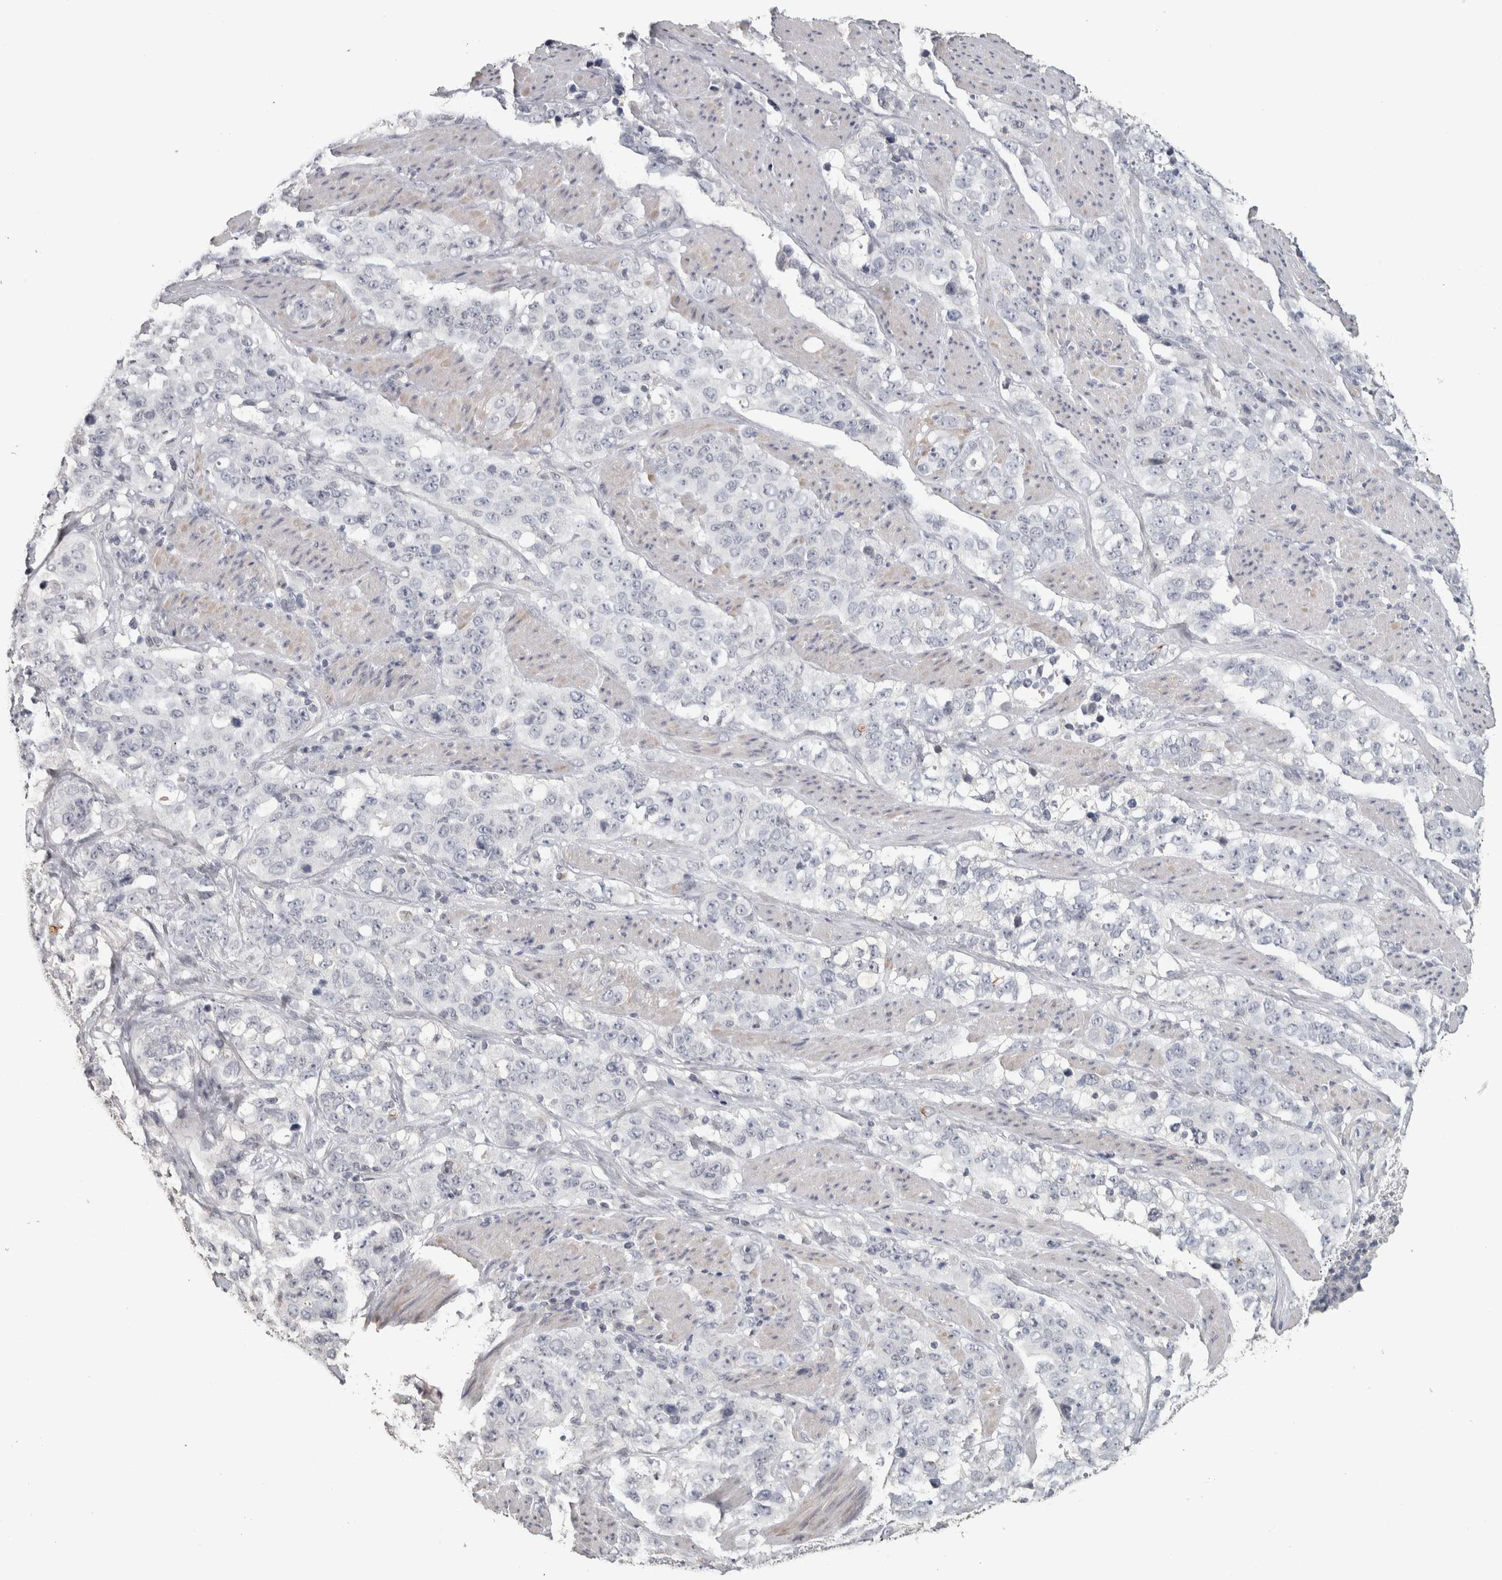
{"staining": {"intensity": "negative", "quantity": "none", "location": "none"}, "tissue": "stomach cancer", "cell_type": "Tumor cells", "image_type": "cancer", "snomed": [{"axis": "morphology", "description": "Adenocarcinoma, NOS"}, {"axis": "topography", "description": "Stomach"}], "caption": "Adenocarcinoma (stomach) was stained to show a protein in brown. There is no significant staining in tumor cells.", "gene": "NECAB1", "patient": {"sex": "male", "age": 48}}